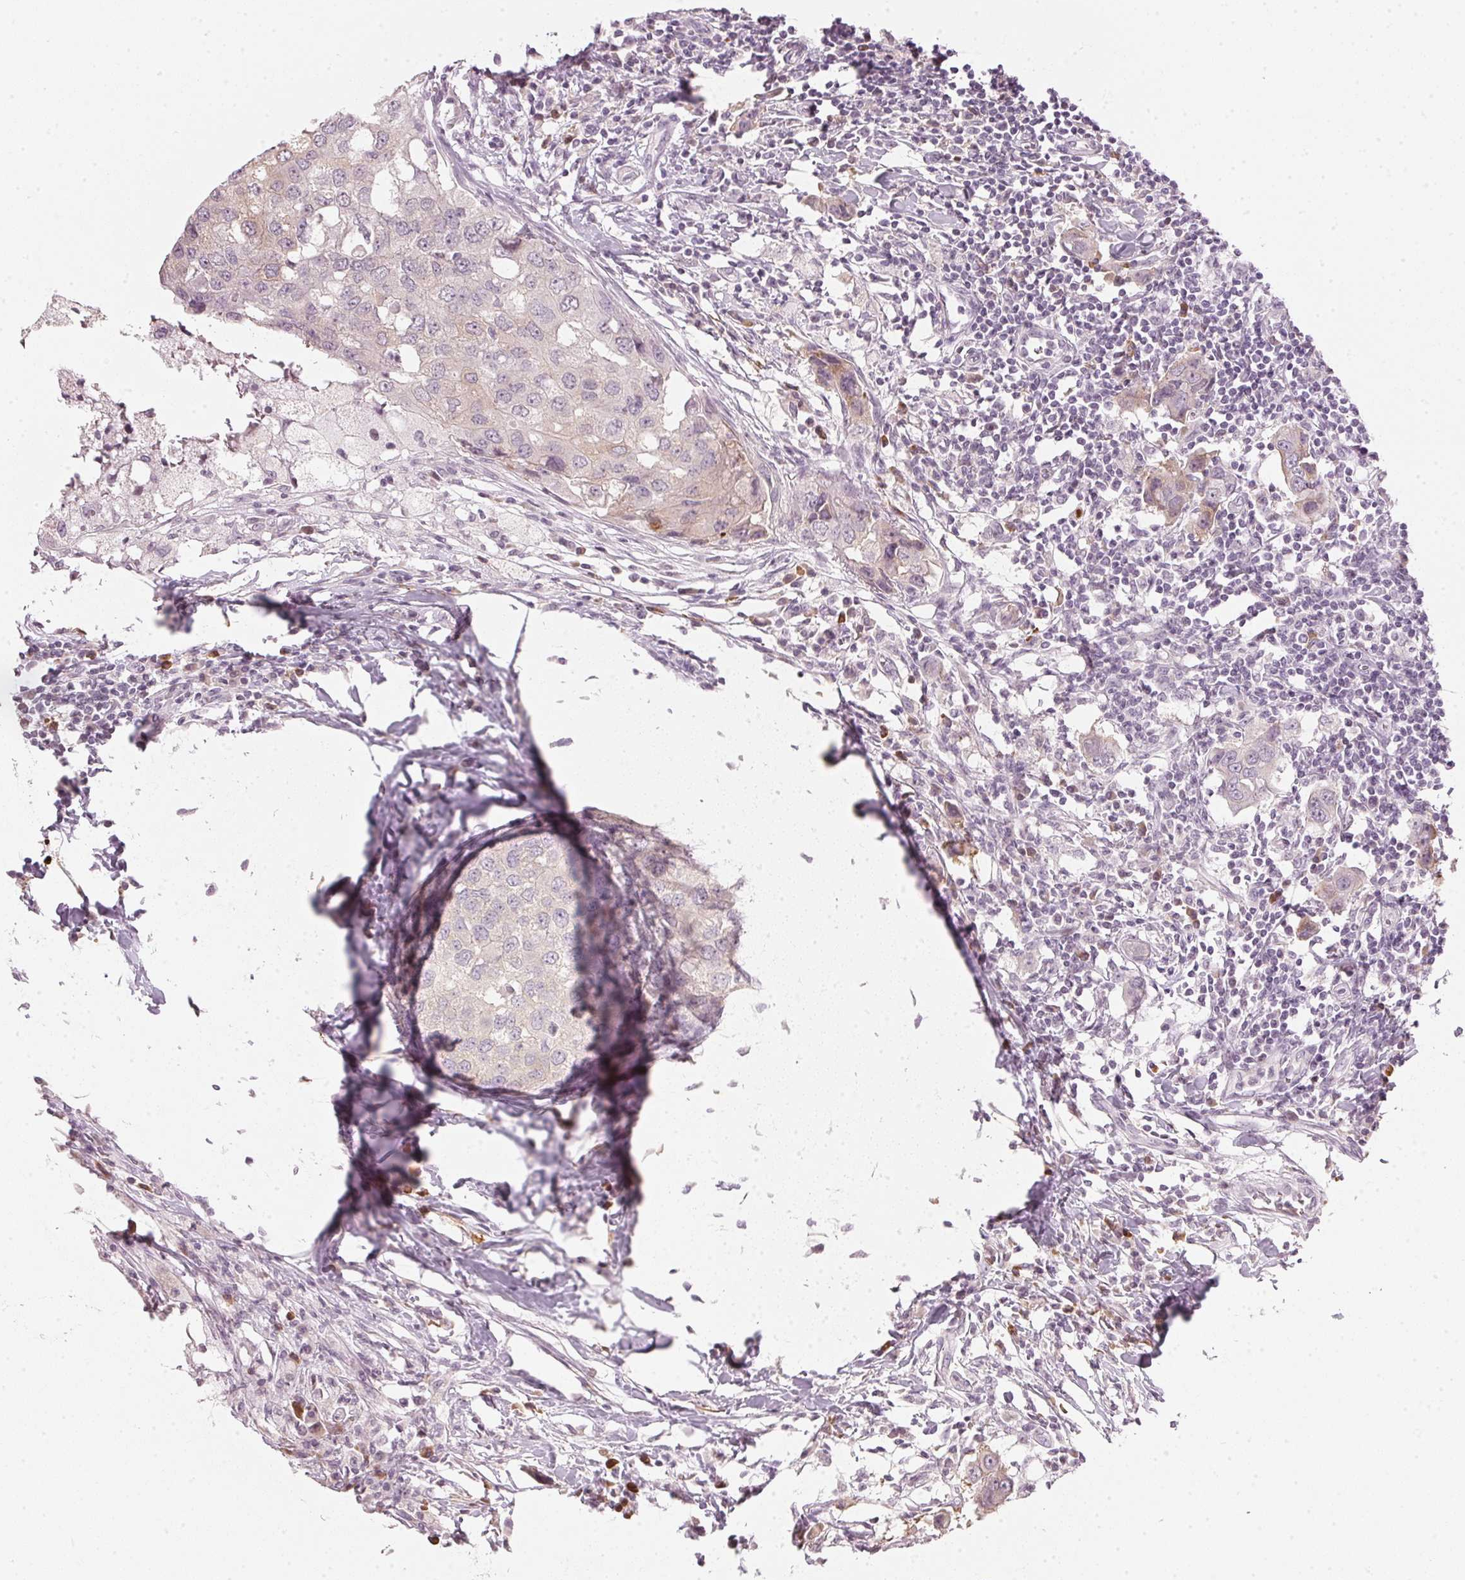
{"staining": {"intensity": "weak", "quantity": "<25%", "location": "cytoplasmic/membranous"}, "tissue": "breast cancer", "cell_type": "Tumor cells", "image_type": "cancer", "snomed": [{"axis": "morphology", "description": "Duct carcinoma"}, {"axis": "topography", "description": "Breast"}], "caption": "Immunohistochemical staining of human intraductal carcinoma (breast) reveals no significant positivity in tumor cells.", "gene": "SFRP4", "patient": {"sex": "female", "age": 27}}